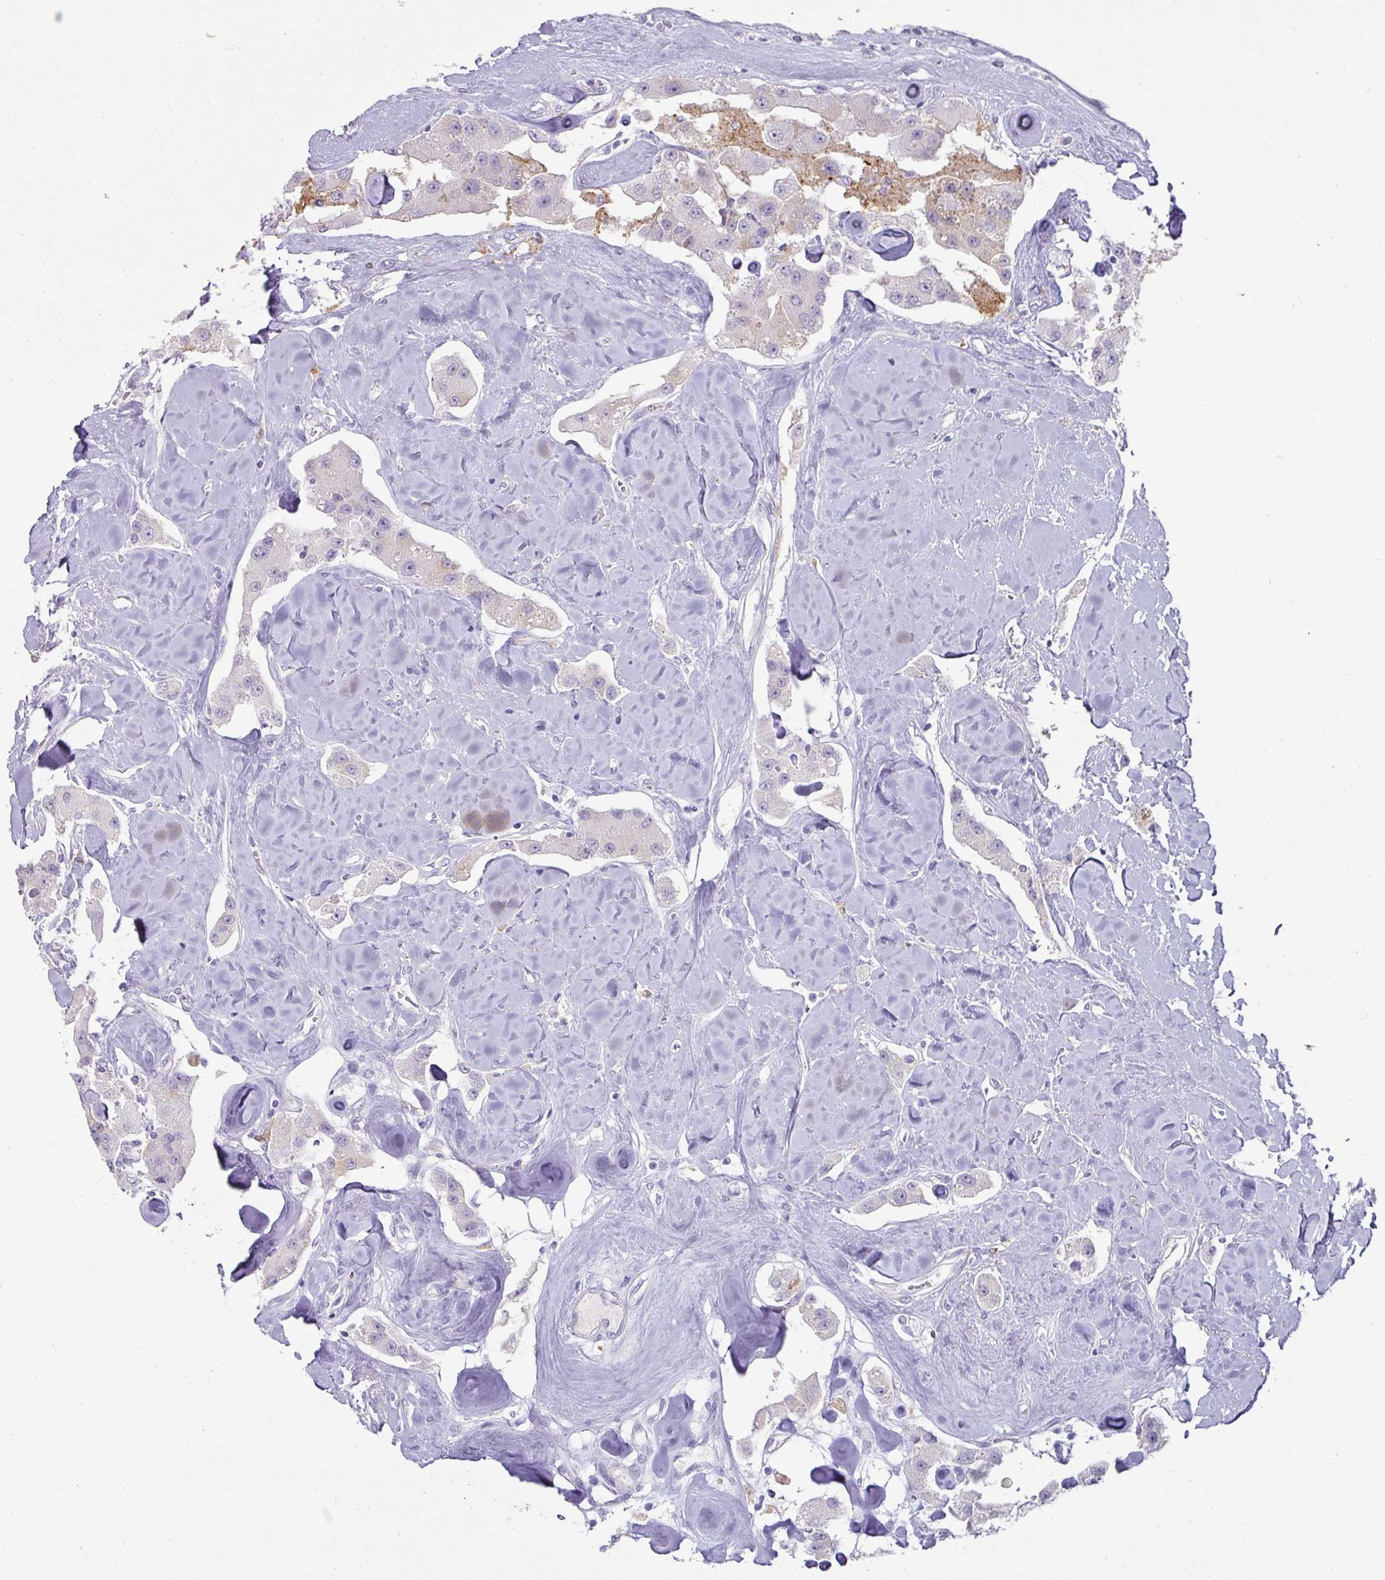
{"staining": {"intensity": "negative", "quantity": "none", "location": "none"}, "tissue": "carcinoid", "cell_type": "Tumor cells", "image_type": "cancer", "snomed": [{"axis": "morphology", "description": "Carcinoid, malignant, NOS"}, {"axis": "topography", "description": "Pancreas"}], "caption": "Micrograph shows no protein staining in tumor cells of carcinoid (malignant) tissue.", "gene": "FGF17", "patient": {"sex": "male", "age": 41}}